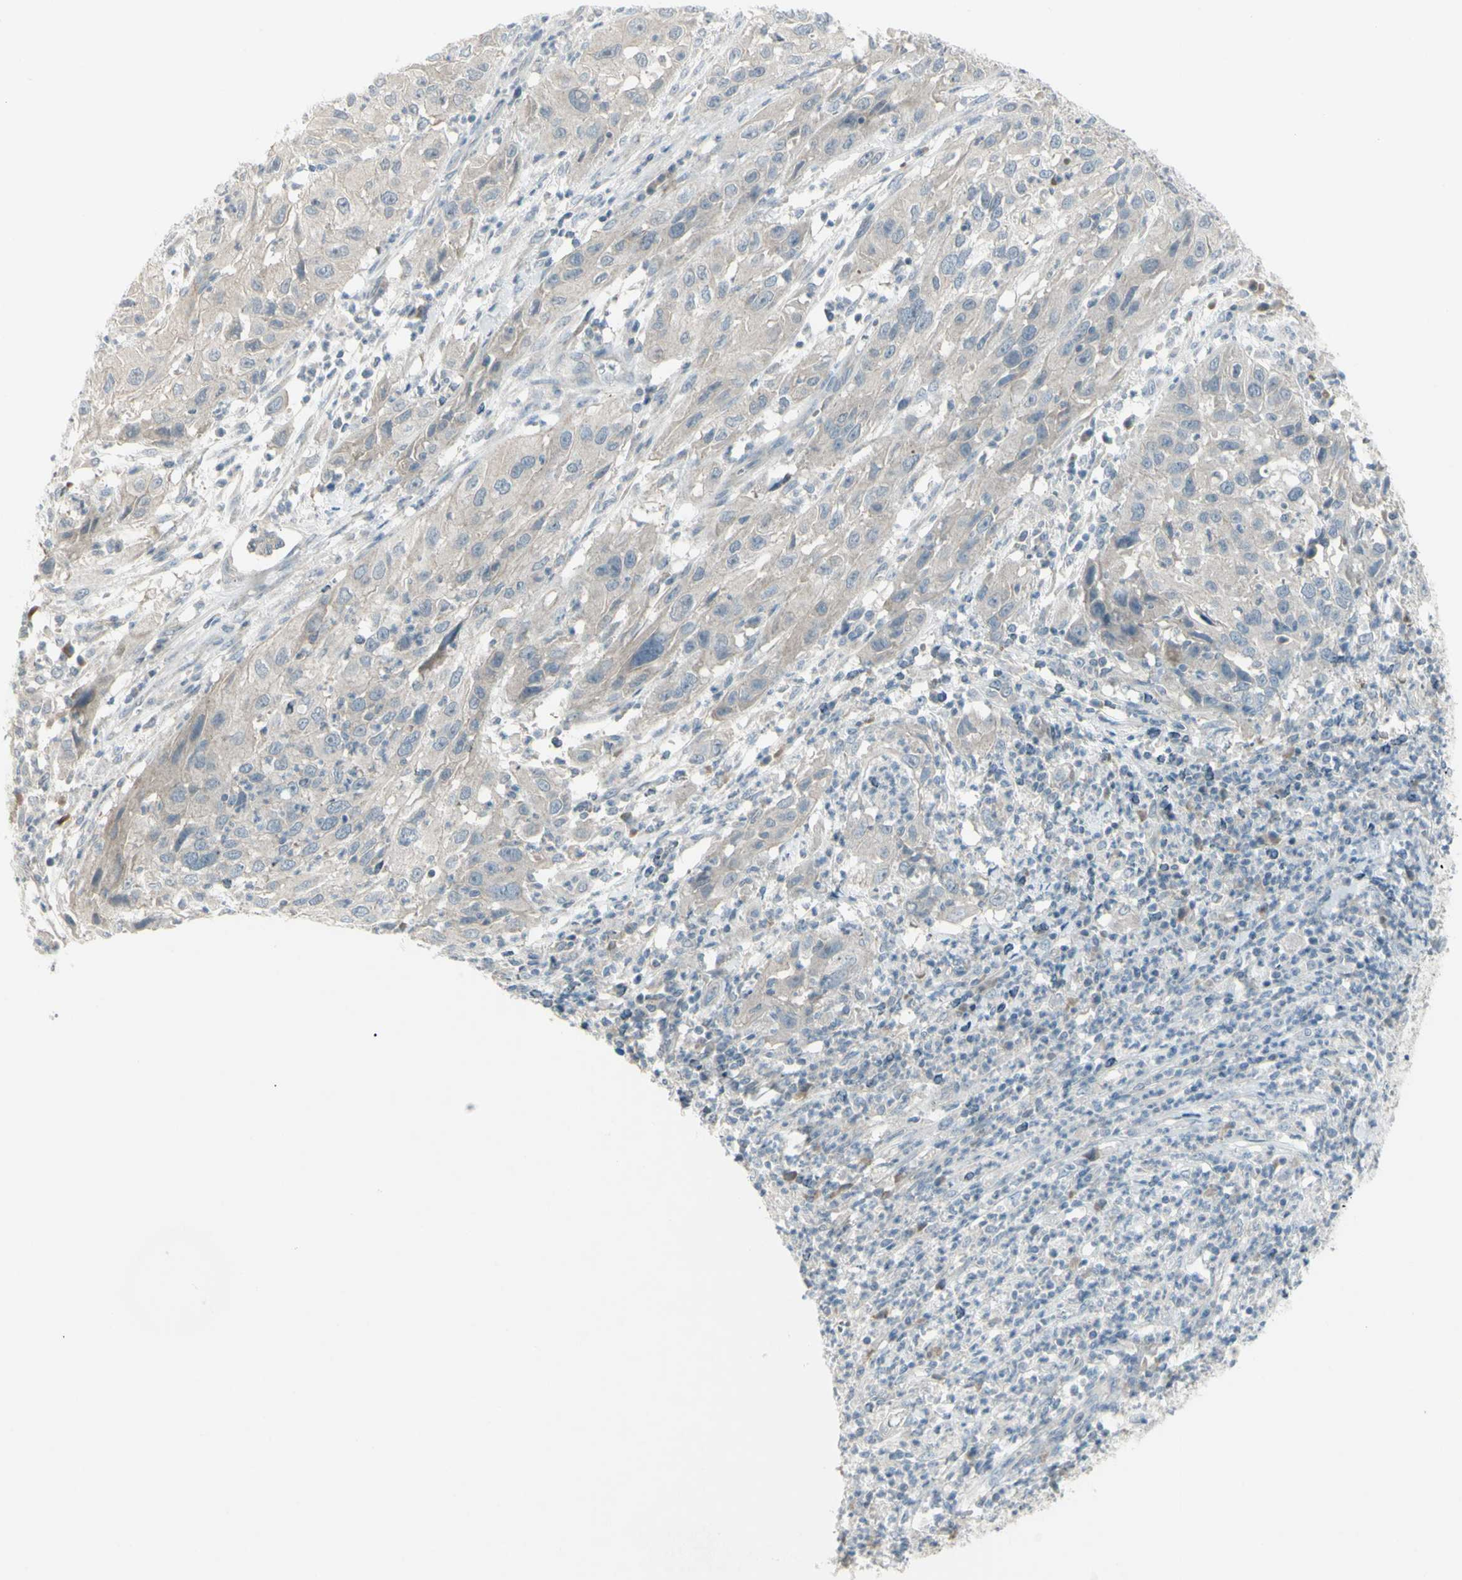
{"staining": {"intensity": "weak", "quantity": ">75%", "location": "cytoplasmic/membranous"}, "tissue": "cervical cancer", "cell_type": "Tumor cells", "image_type": "cancer", "snomed": [{"axis": "morphology", "description": "Squamous cell carcinoma, NOS"}, {"axis": "topography", "description": "Cervix"}], "caption": "Human cervical squamous cell carcinoma stained for a protein (brown) shows weak cytoplasmic/membranous positive expression in about >75% of tumor cells.", "gene": "SH3GL2", "patient": {"sex": "female", "age": 32}}